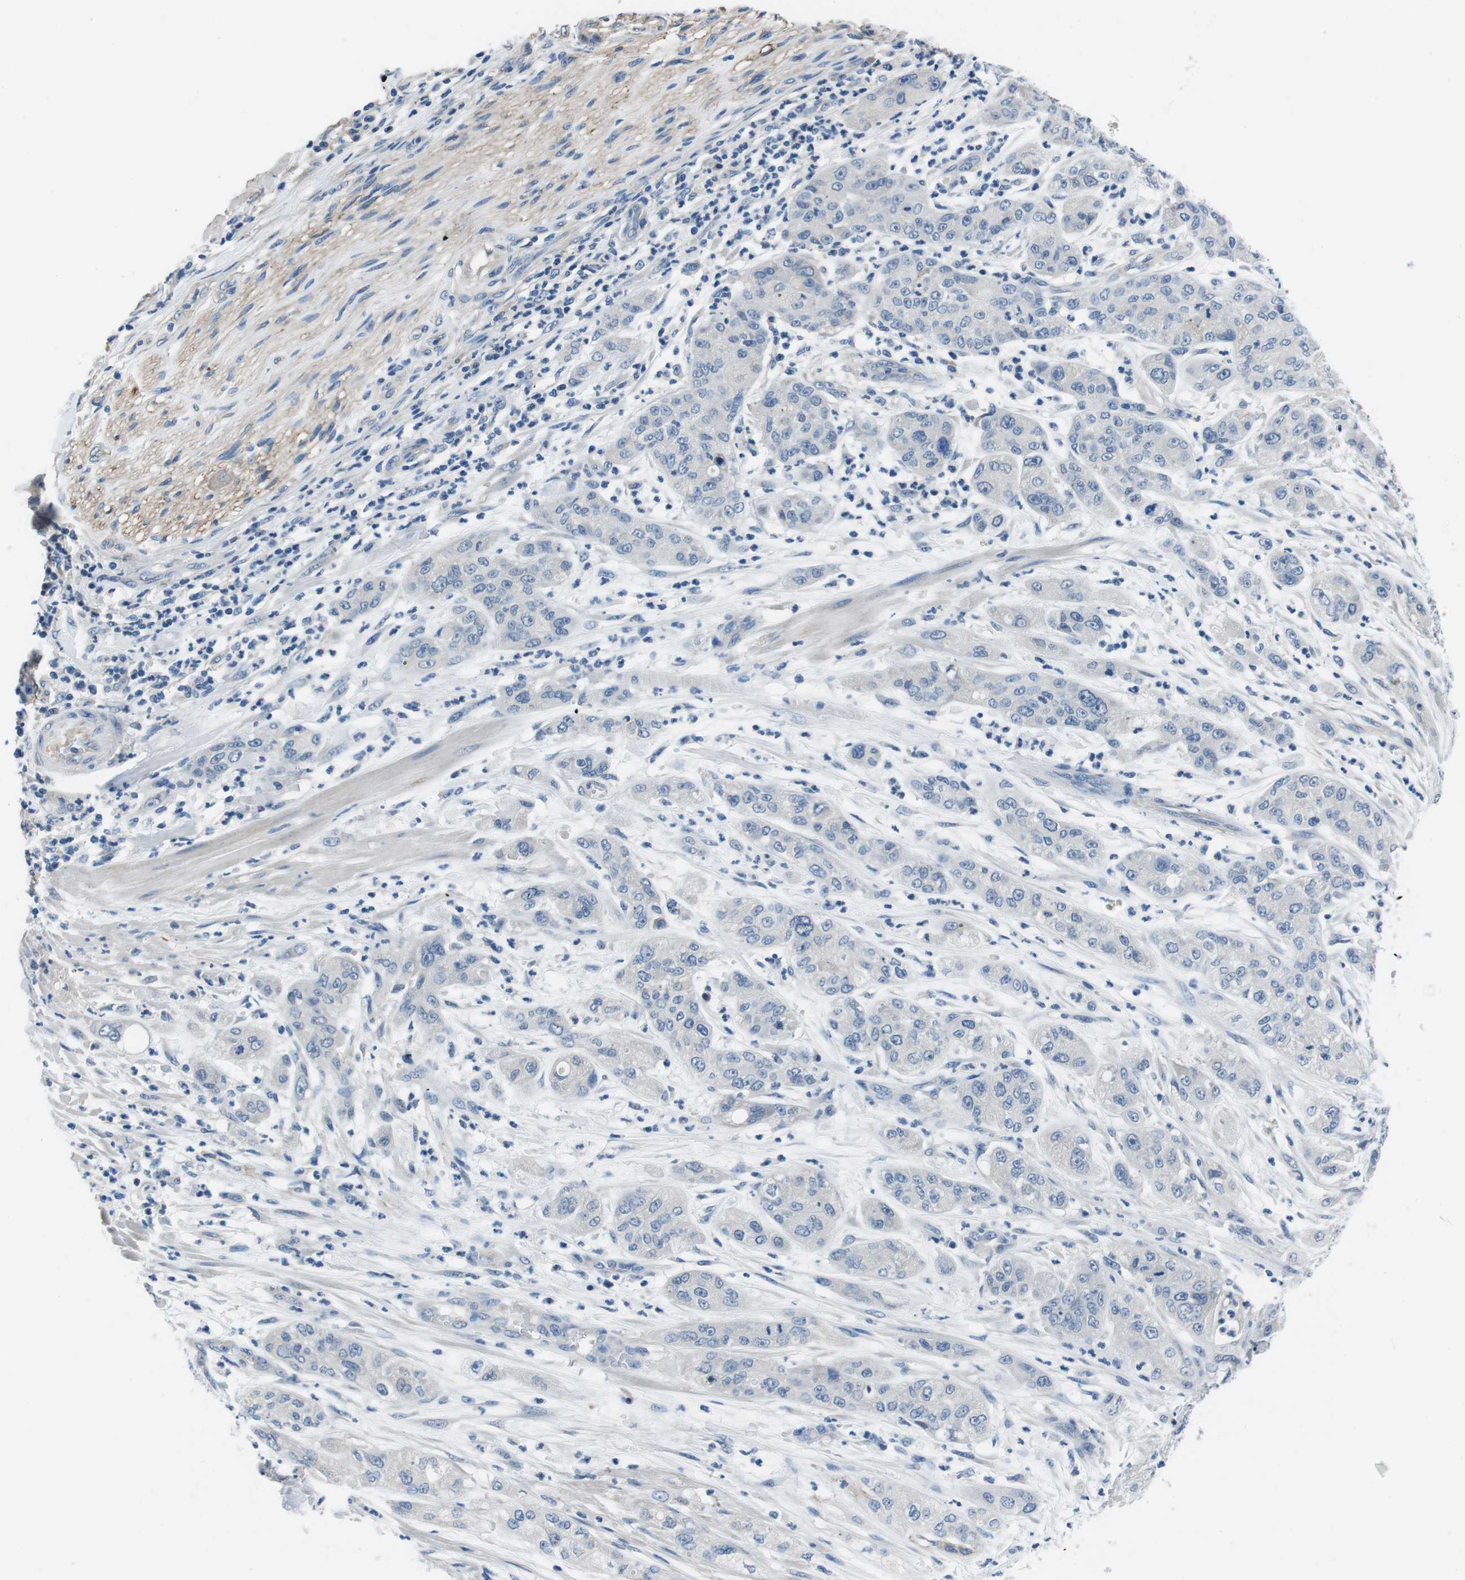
{"staining": {"intensity": "negative", "quantity": "none", "location": "none"}, "tissue": "pancreatic cancer", "cell_type": "Tumor cells", "image_type": "cancer", "snomed": [{"axis": "morphology", "description": "Adenocarcinoma, NOS"}, {"axis": "topography", "description": "Pancreas"}], "caption": "A micrograph of adenocarcinoma (pancreatic) stained for a protein exhibits no brown staining in tumor cells. (DAB (3,3'-diaminobenzidine) immunohistochemistry visualized using brightfield microscopy, high magnification).", "gene": "CASQ1", "patient": {"sex": "female", "age": 78}}